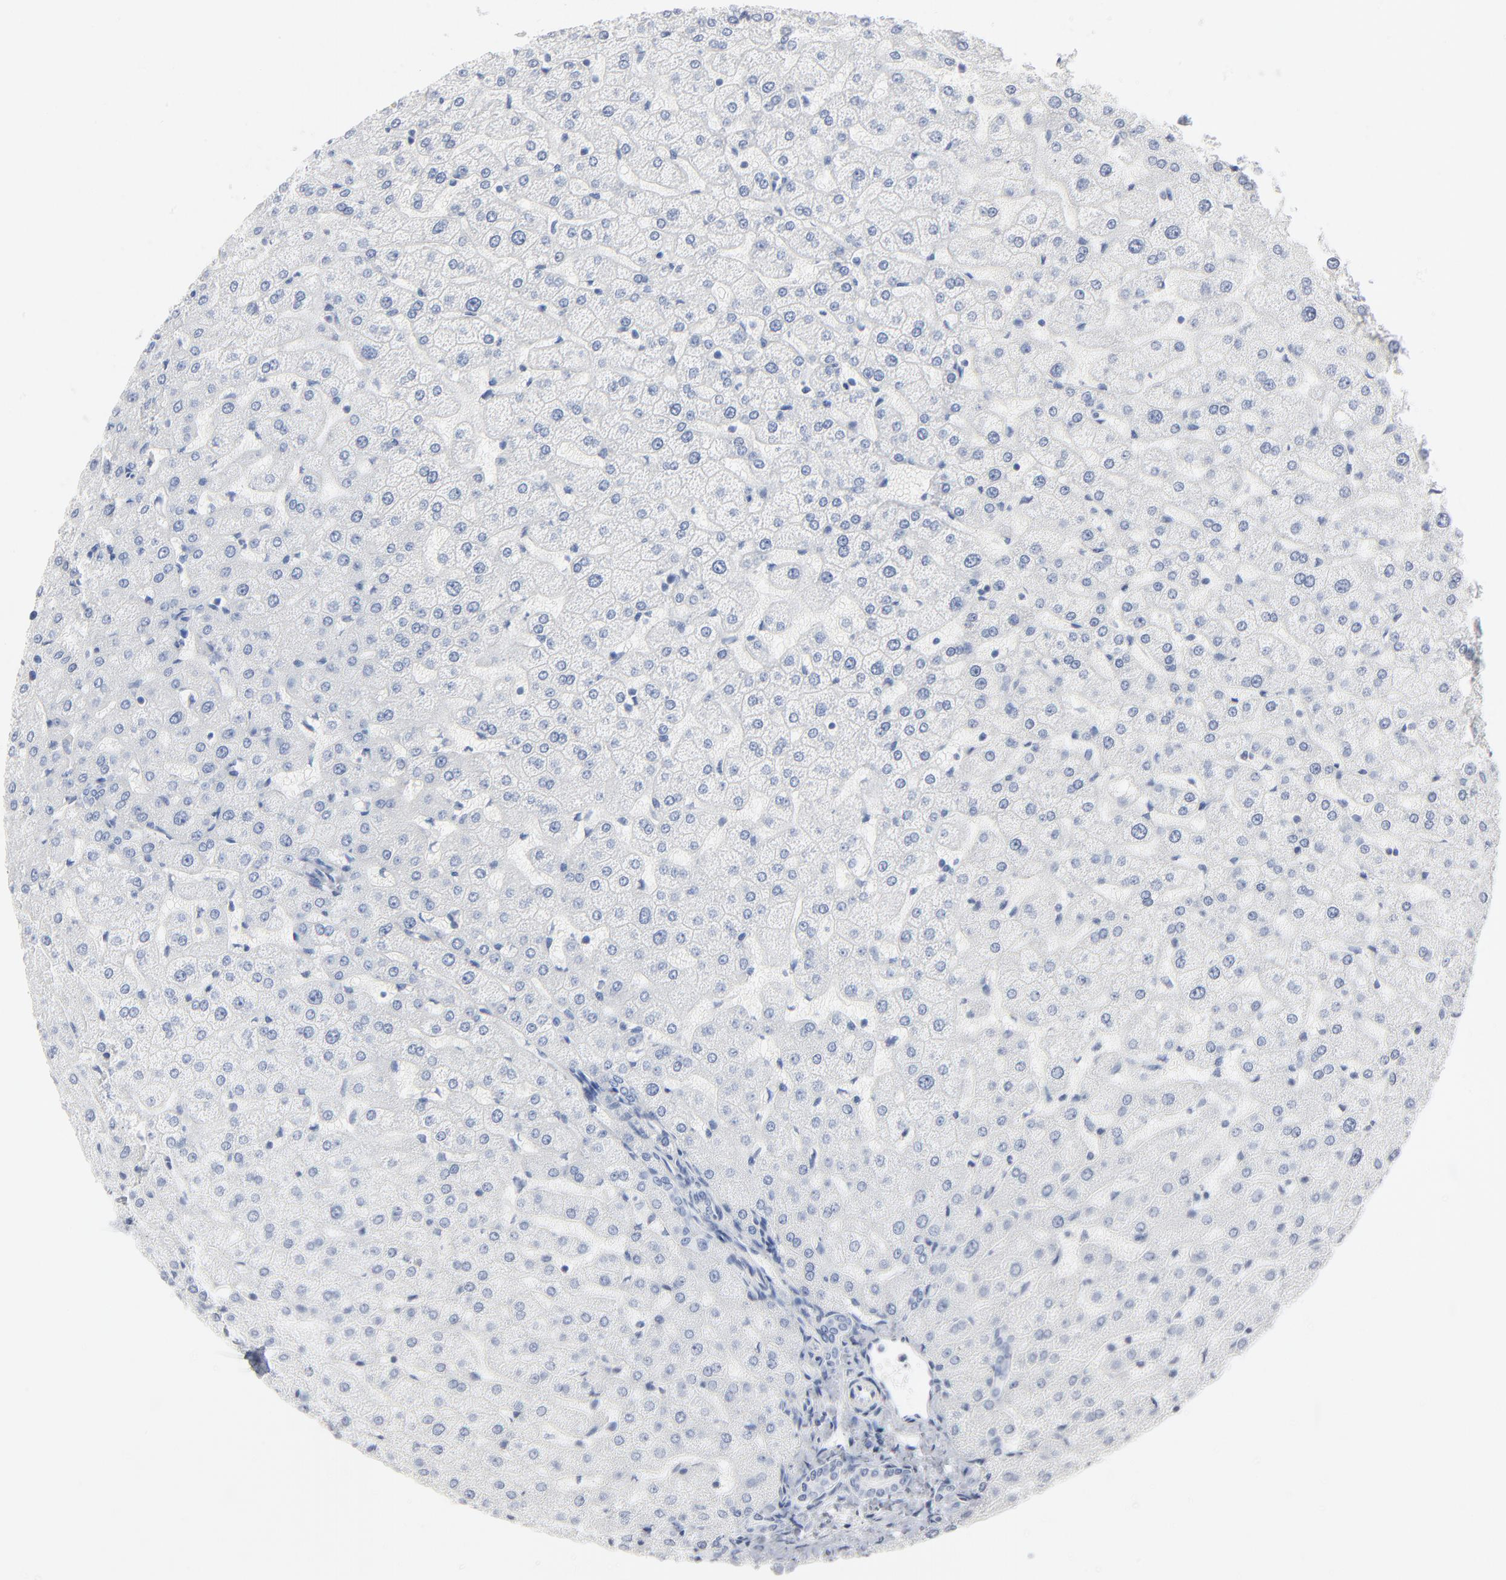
{"staining": {"intensity": "negative", "quantity": "none", "location": "none"}, "tissue": "liver", "cell_type": "Cholangiocytes", "image_type": "normal", "snomed": [{"axis": "morphology", "description": "Normal tissue, NOS"}, {"axis": "morphology", "description": "Fibrosis, NOS"}, {"axis": "topography", "description": "Liver"}], "caption": "An image of liver stained for a protein demonstrates no brown staining in cholangiocytes. Nuclei are stained in blue.", "gene": "PTK2B", "patient": {"sex": "female", "age": 29}}